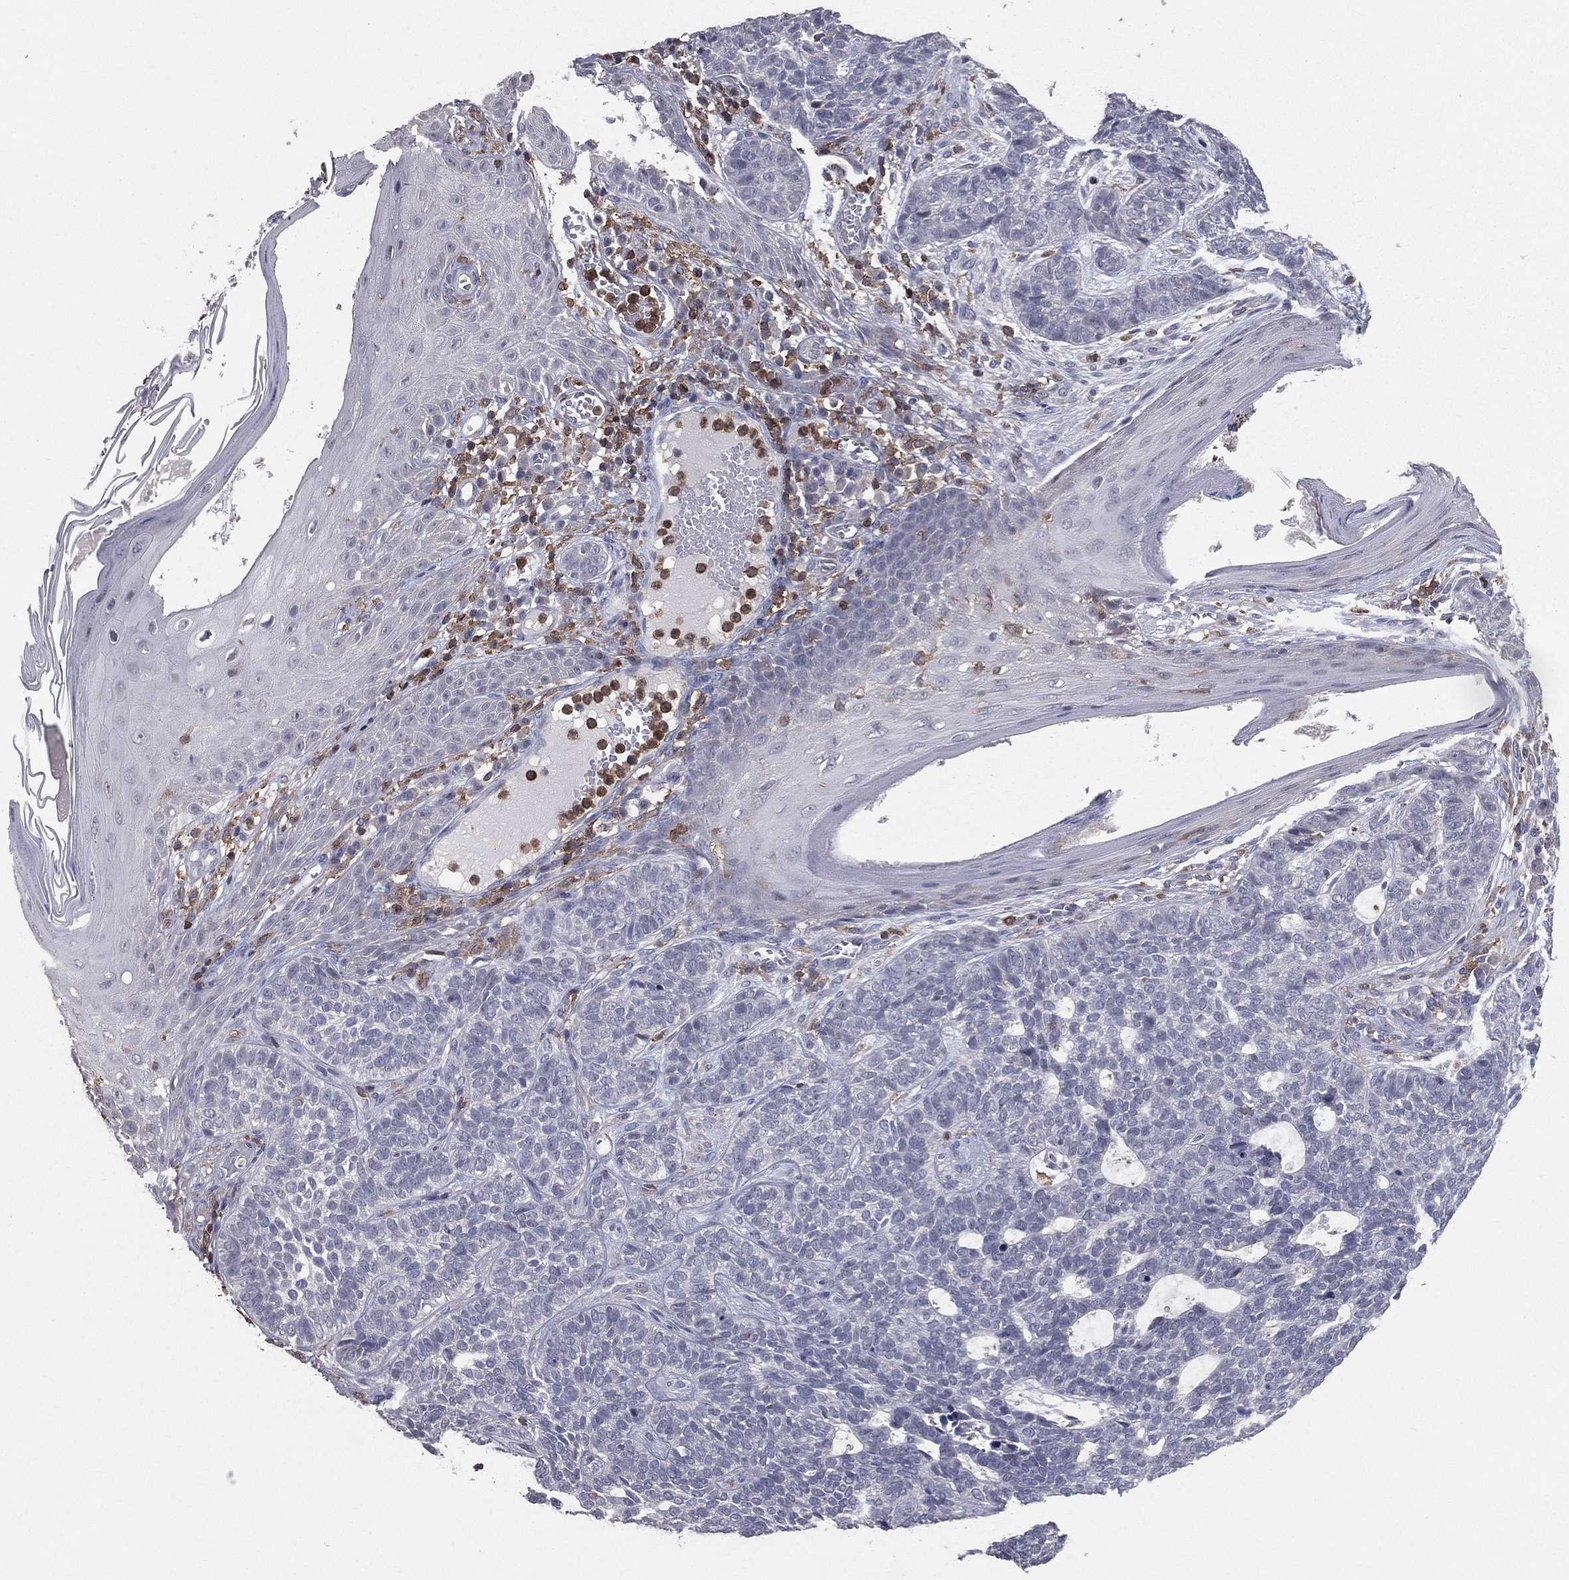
{"staining": {"intensity": "negative", "quantity": "none", "location": "none"}, "tissue": "skin cancer", "cell_type": "Tumor cells", "image_type": "cancer", "snomed": [{"axis": "morphology", "description": "Basal cell carcinoma"}, {"axis": "topography", "description": "Skin"}], "caption": "Human basal cell carcinoma (skin) stained for a protein using IHC demonstrates no expression in tumor cells.", "gene": "PSTPIP1", "patient": {"sex": "female", "age": 69}}